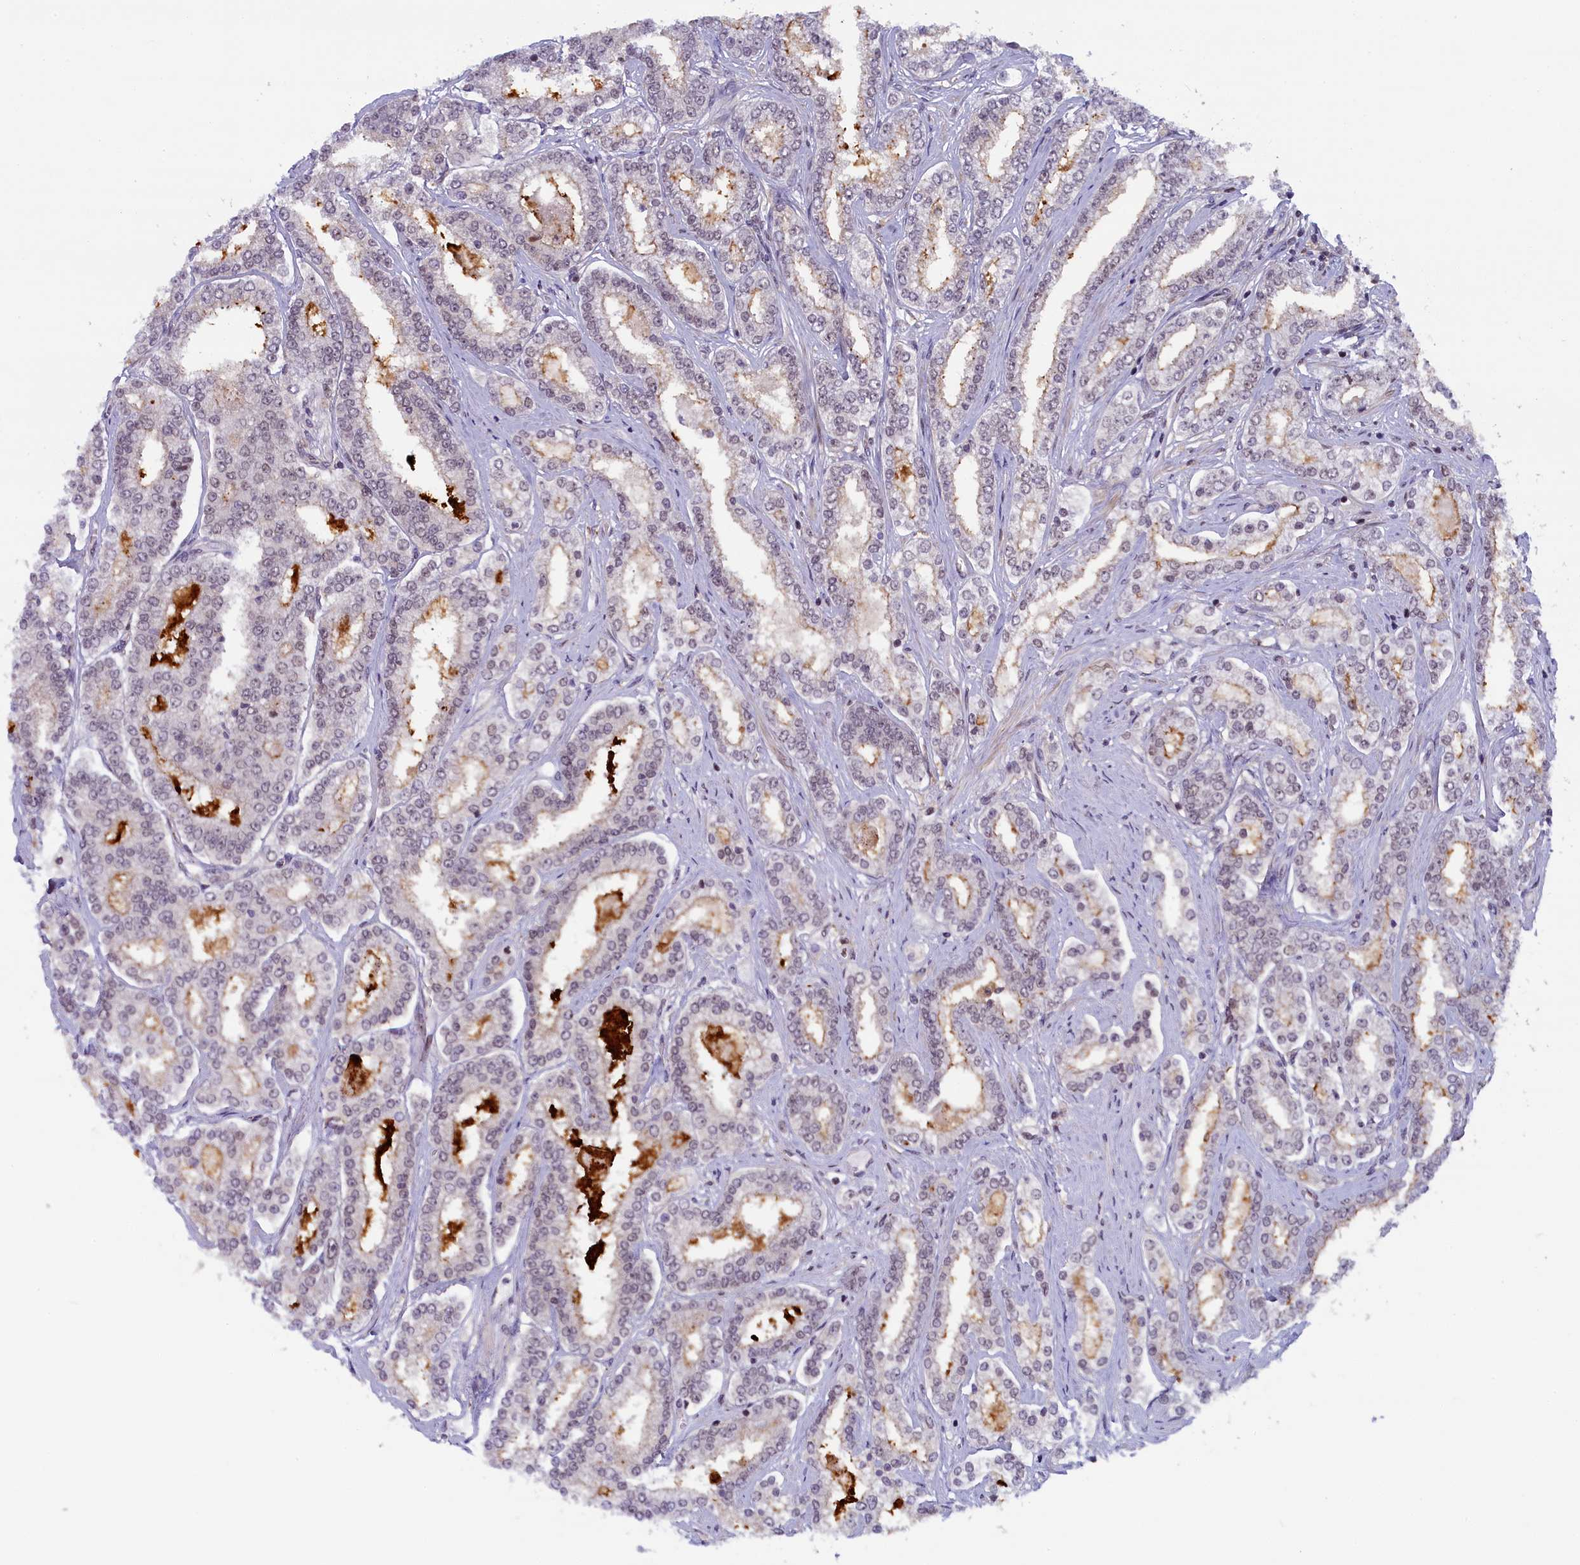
{"staining": {"intensity": "weak", "quantity": "<25%", "location": "nuclear"}, "tissue": "prostate cancer", "cell_type": "Tumor cells", "image_type": "cancer", "snomed": [{"axis": "morphology", "description": "Normal tissue, NOS"}, {"axis": "morphology", "description": "Adenocarcinoma, High grade"}, {"axis": "topography", "description": "Prostate"}], "caption": "IHC of prostate high-grade adenocarcinoma demonstrates no staining in tumor cells.", "gene": "FCHO1", "patient": {"sex": "male", "age": 83}}